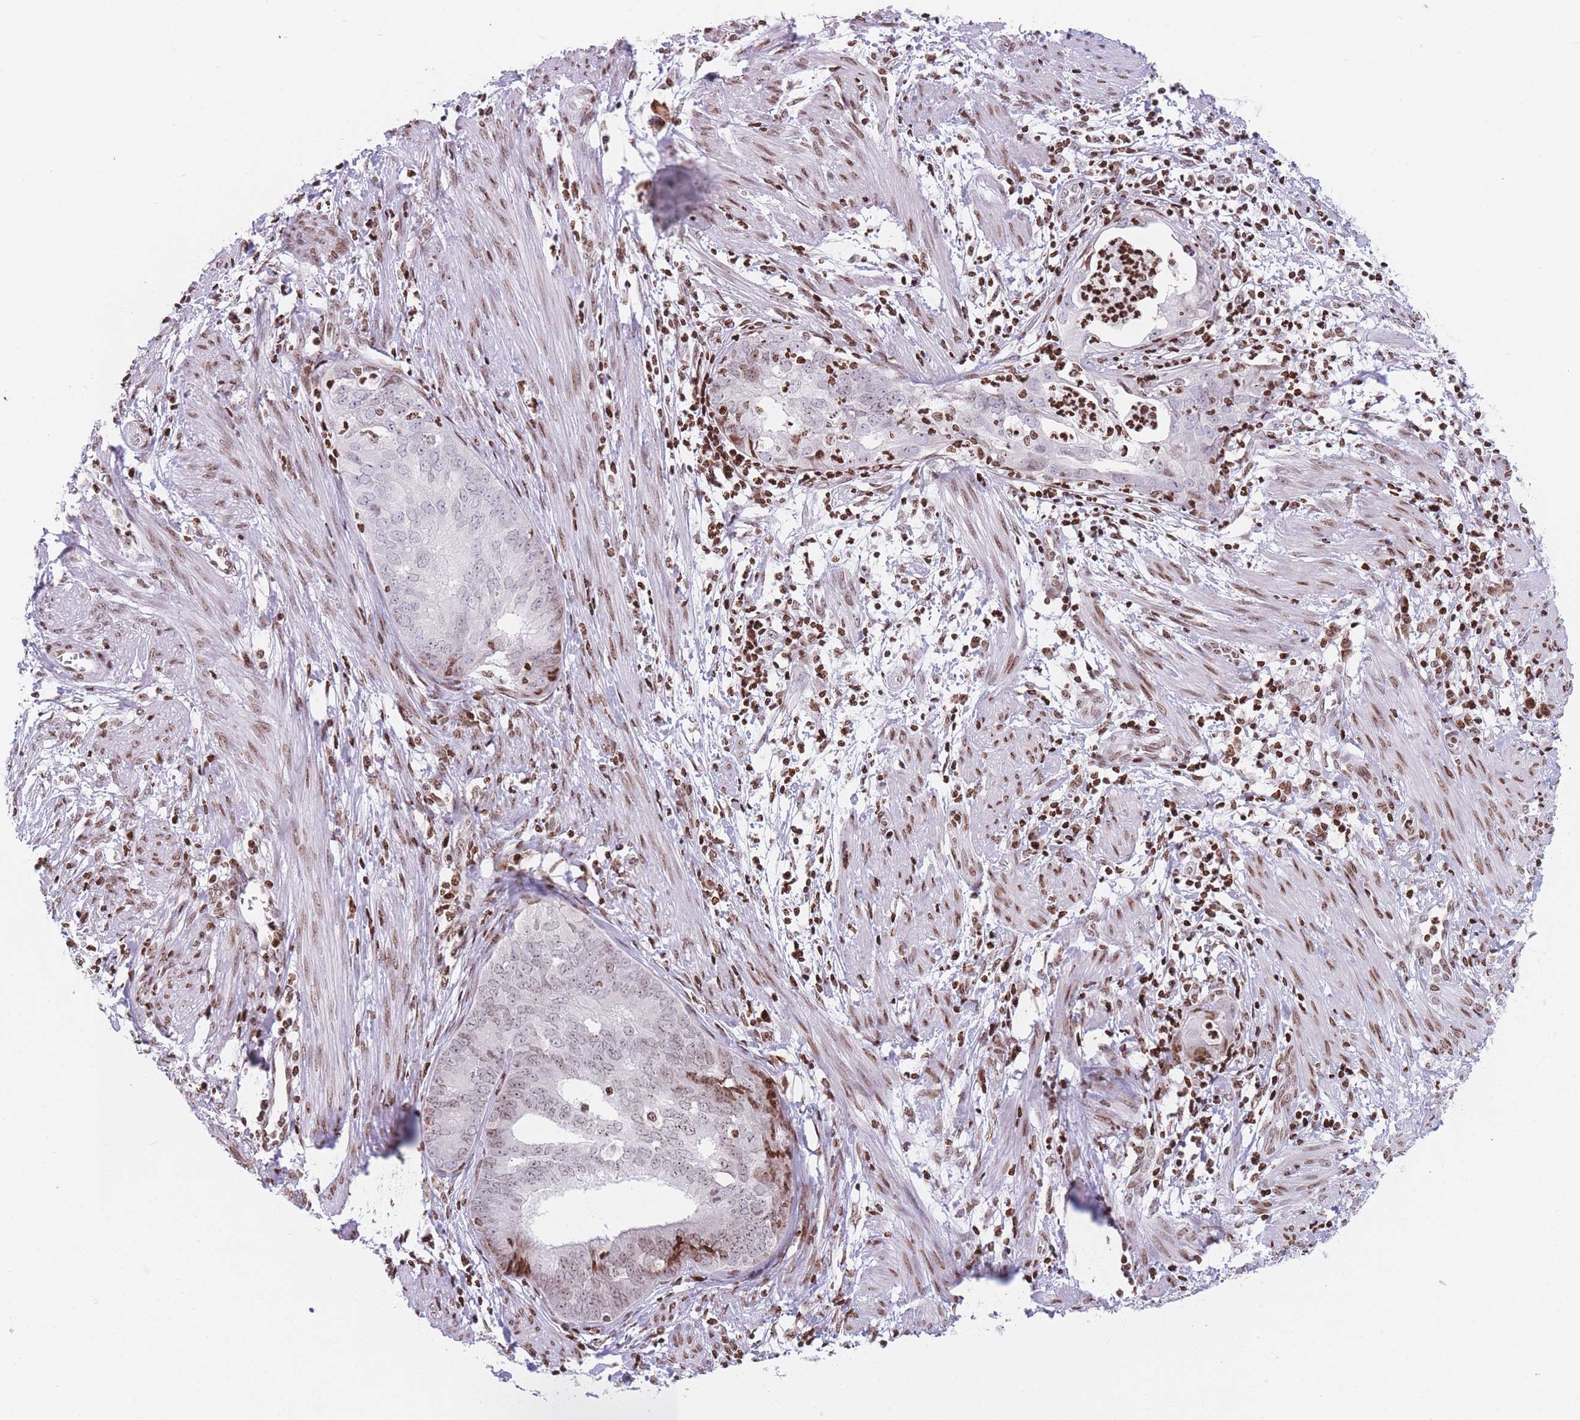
{"staining": {"intensity": "weak", "quantity": ">75%", "location": "nuclear"}, "tissue": "endometrial cancer", "cell_type": "Tumor cells", "image_type": "cancer", "snomed": [{"axis": "morphology", "description": "Adenocarcinoma, NOS"}, {"axis": "topography", "description": "Endometrium"}], "caption": "A high-resolution image shows IHC staining of endometrial adenocarcinoma, which reveals weak nuclear expression in approximately >75% of tumor cells.", "gene": "AK9", "patient": {"sex": "female", "age": 68}}